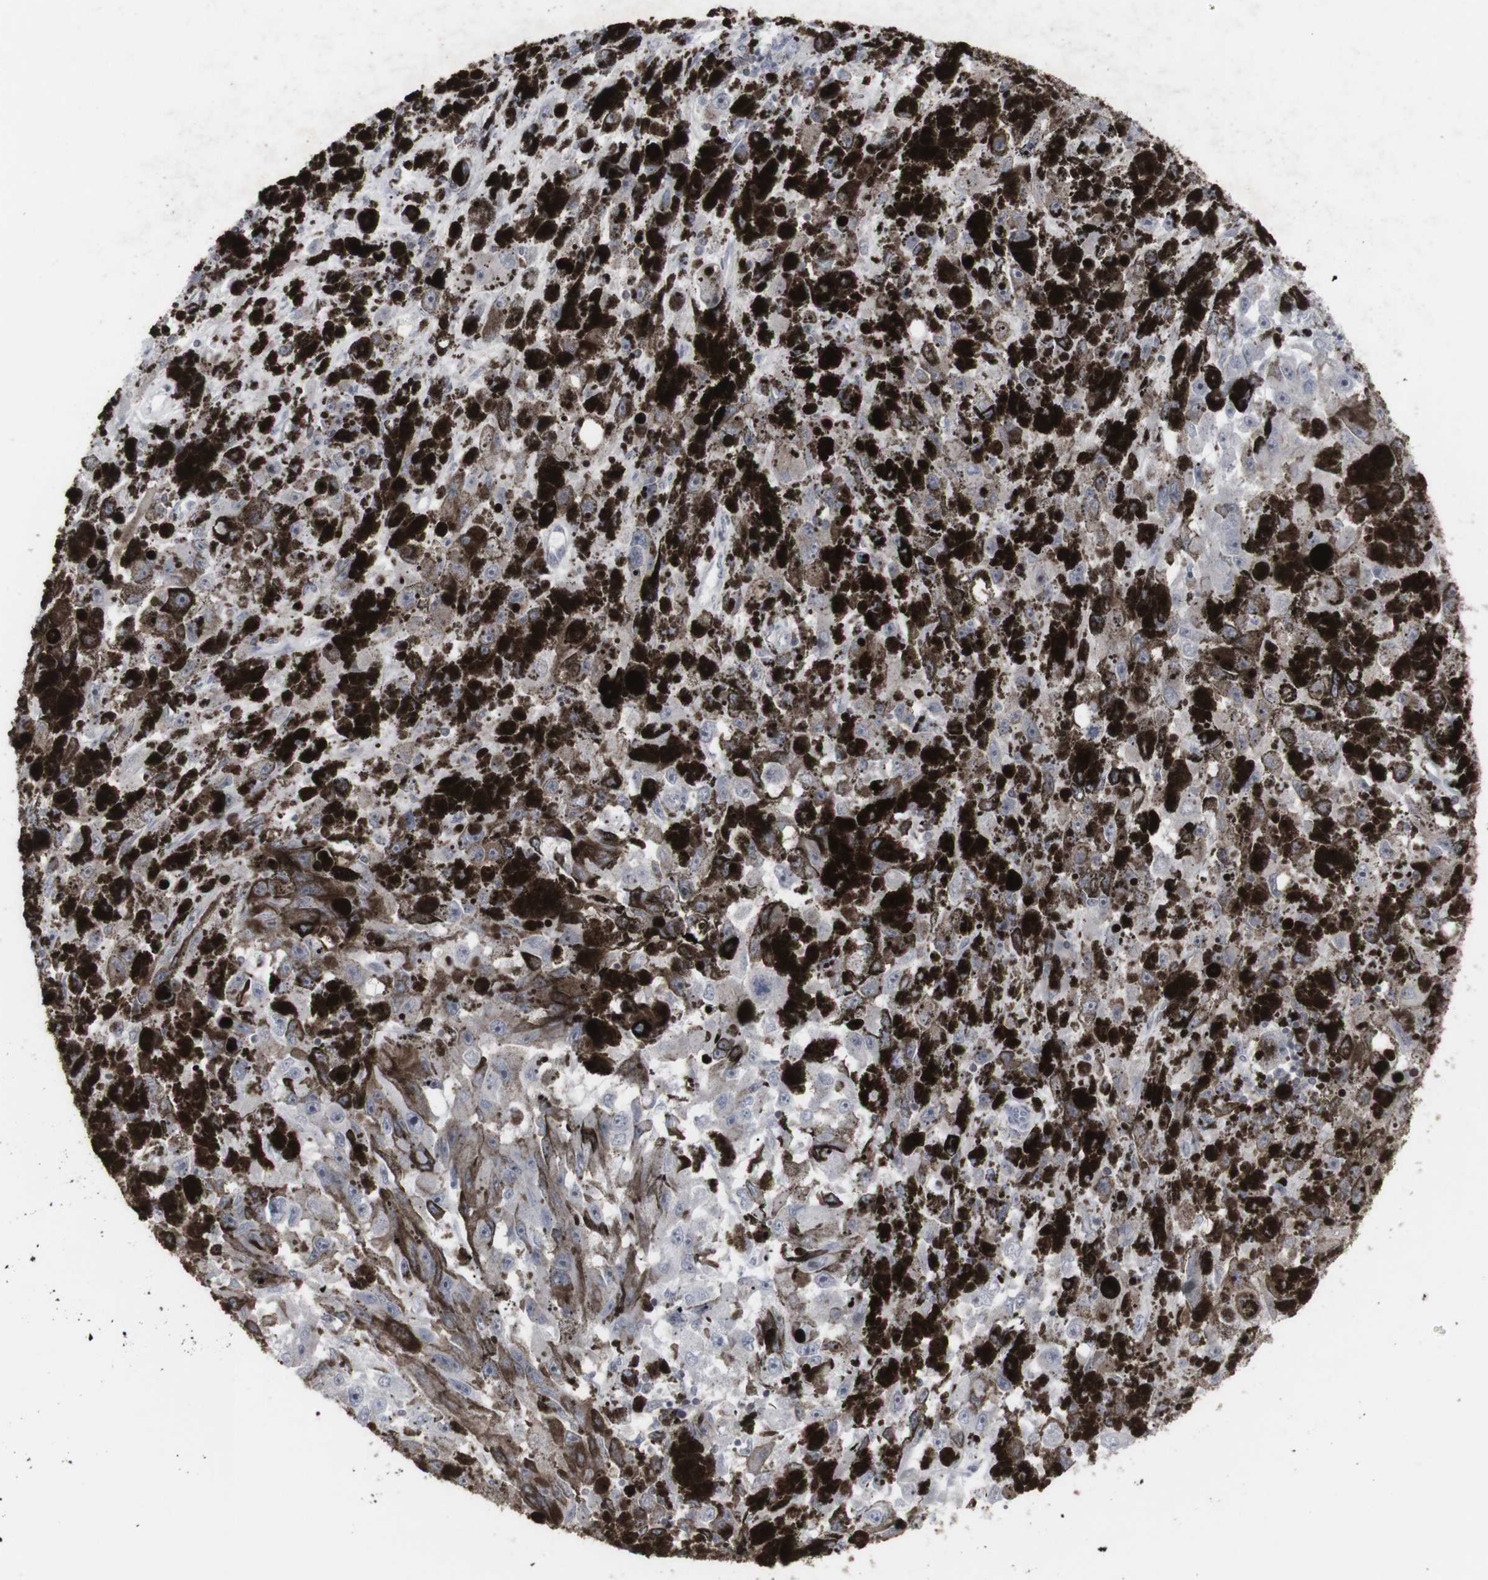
{"staining": {"intensity": "negative", "quantity": "none", "location": "none"}, "tissue": "melanoma", "cell_type": "Tumor cells", "image_type": "cancer", "snomed": [{"axis": "morphology", "description": "Malignant melanoma, NOS"}, {"axis": "topography", "description": "Skin"}], "caption": "This micrograph is of melanoma stained with immunohistochemistry to label a protein in brown with the nuclei are counter-stained blue. There is no positivity in tumor cells.", "gene": "APOBEC2", "patient": {"sex": "female", "age": 104}}